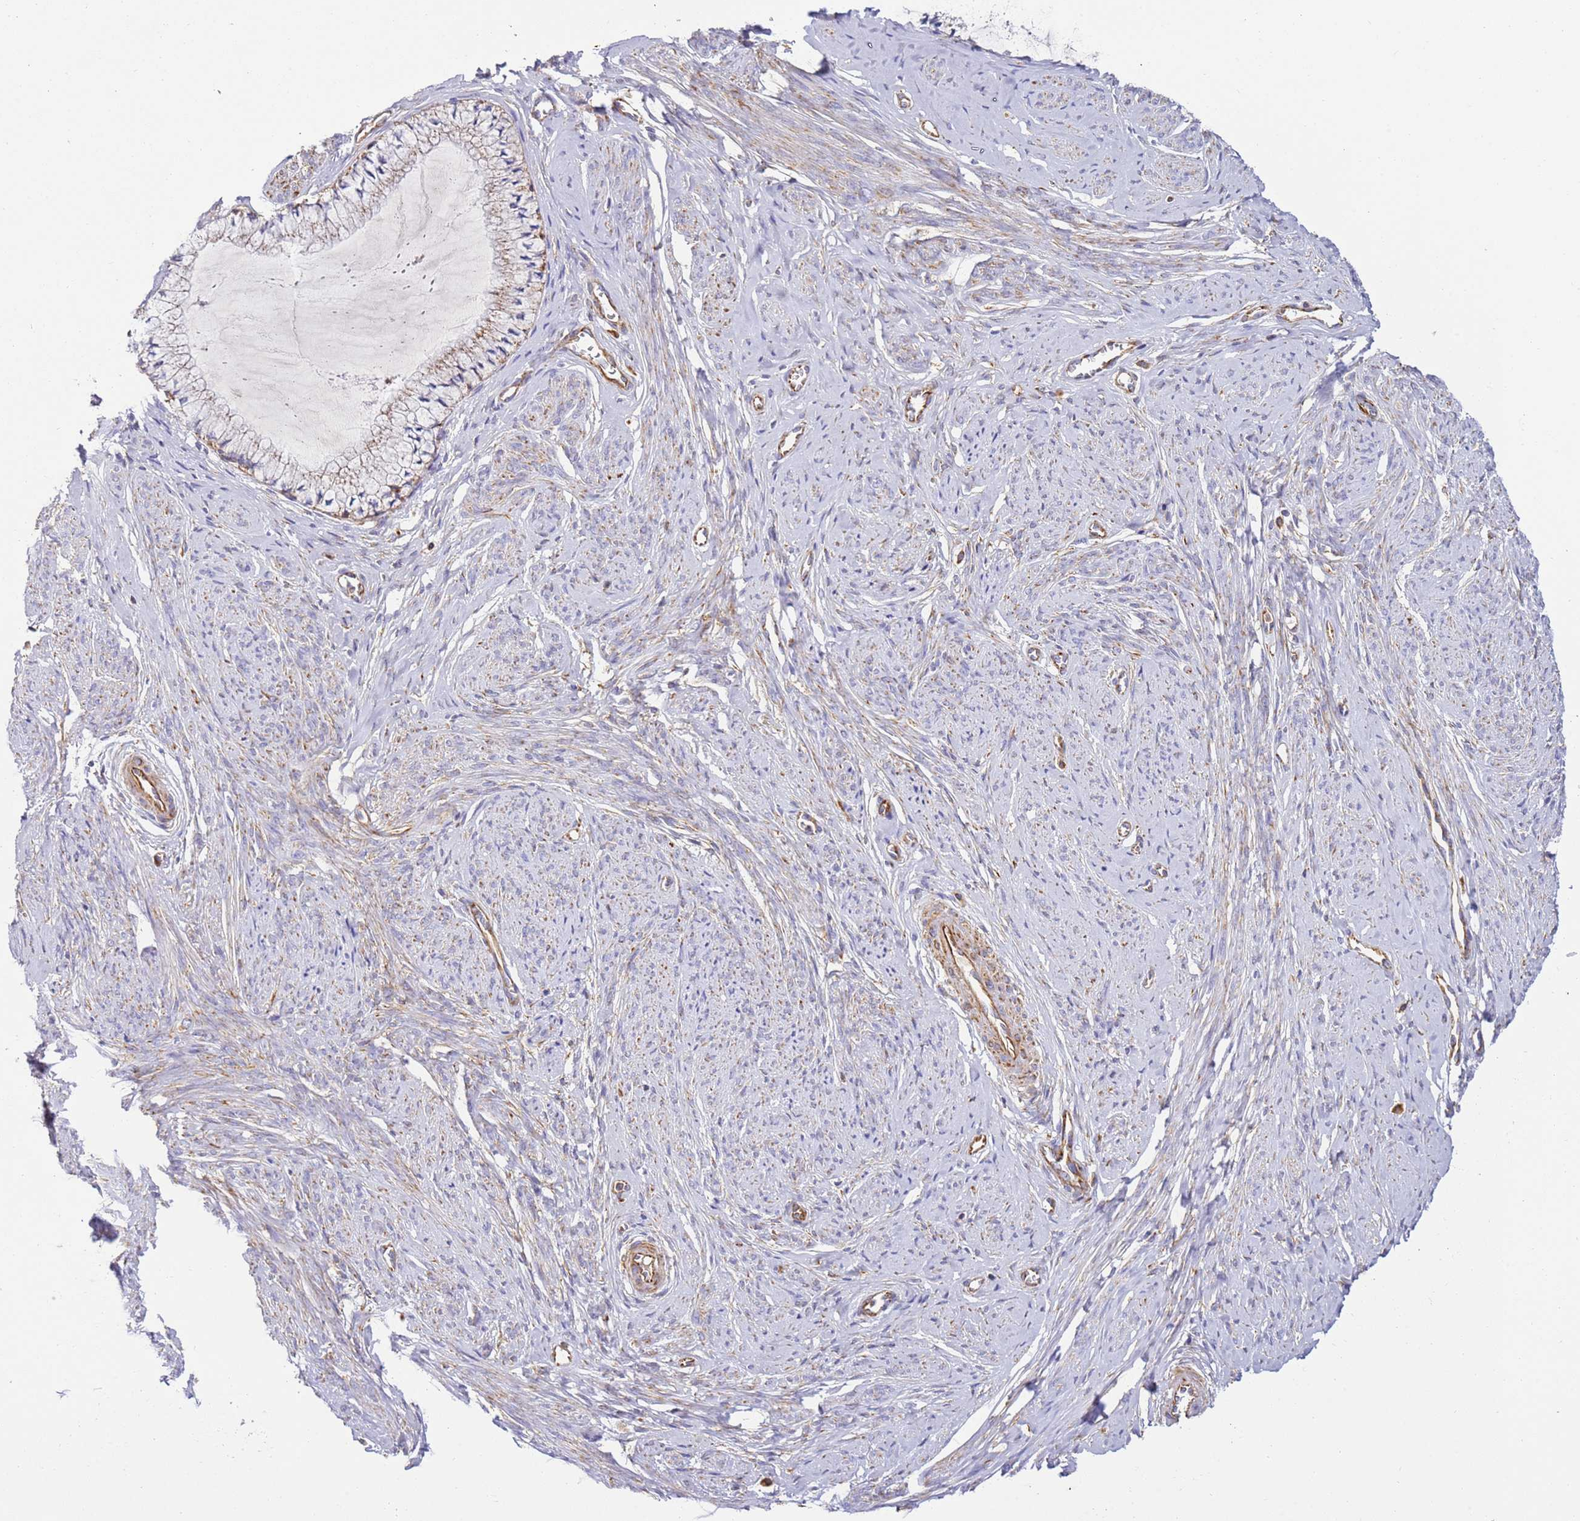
{"staining": {"intensity": "moderate", "quantity": "<25%", "location": "cytoplasmic/membranous"}, "tissue": "cervix", "cell_type": "Glandular cells", "image_type": "normal", "snomed": [{"axis": "morphology", "description": "Normal tissue, NOS"}, {"axis": "topography", "description": "Cervix"}], "caption": "Glandular cells exhibit moderate cytoplasmic/membranous staining in approximately <25% of cells in benign cervix.", "gene": "MRPL20", "patient": {"sex": "female", "age": 42}}